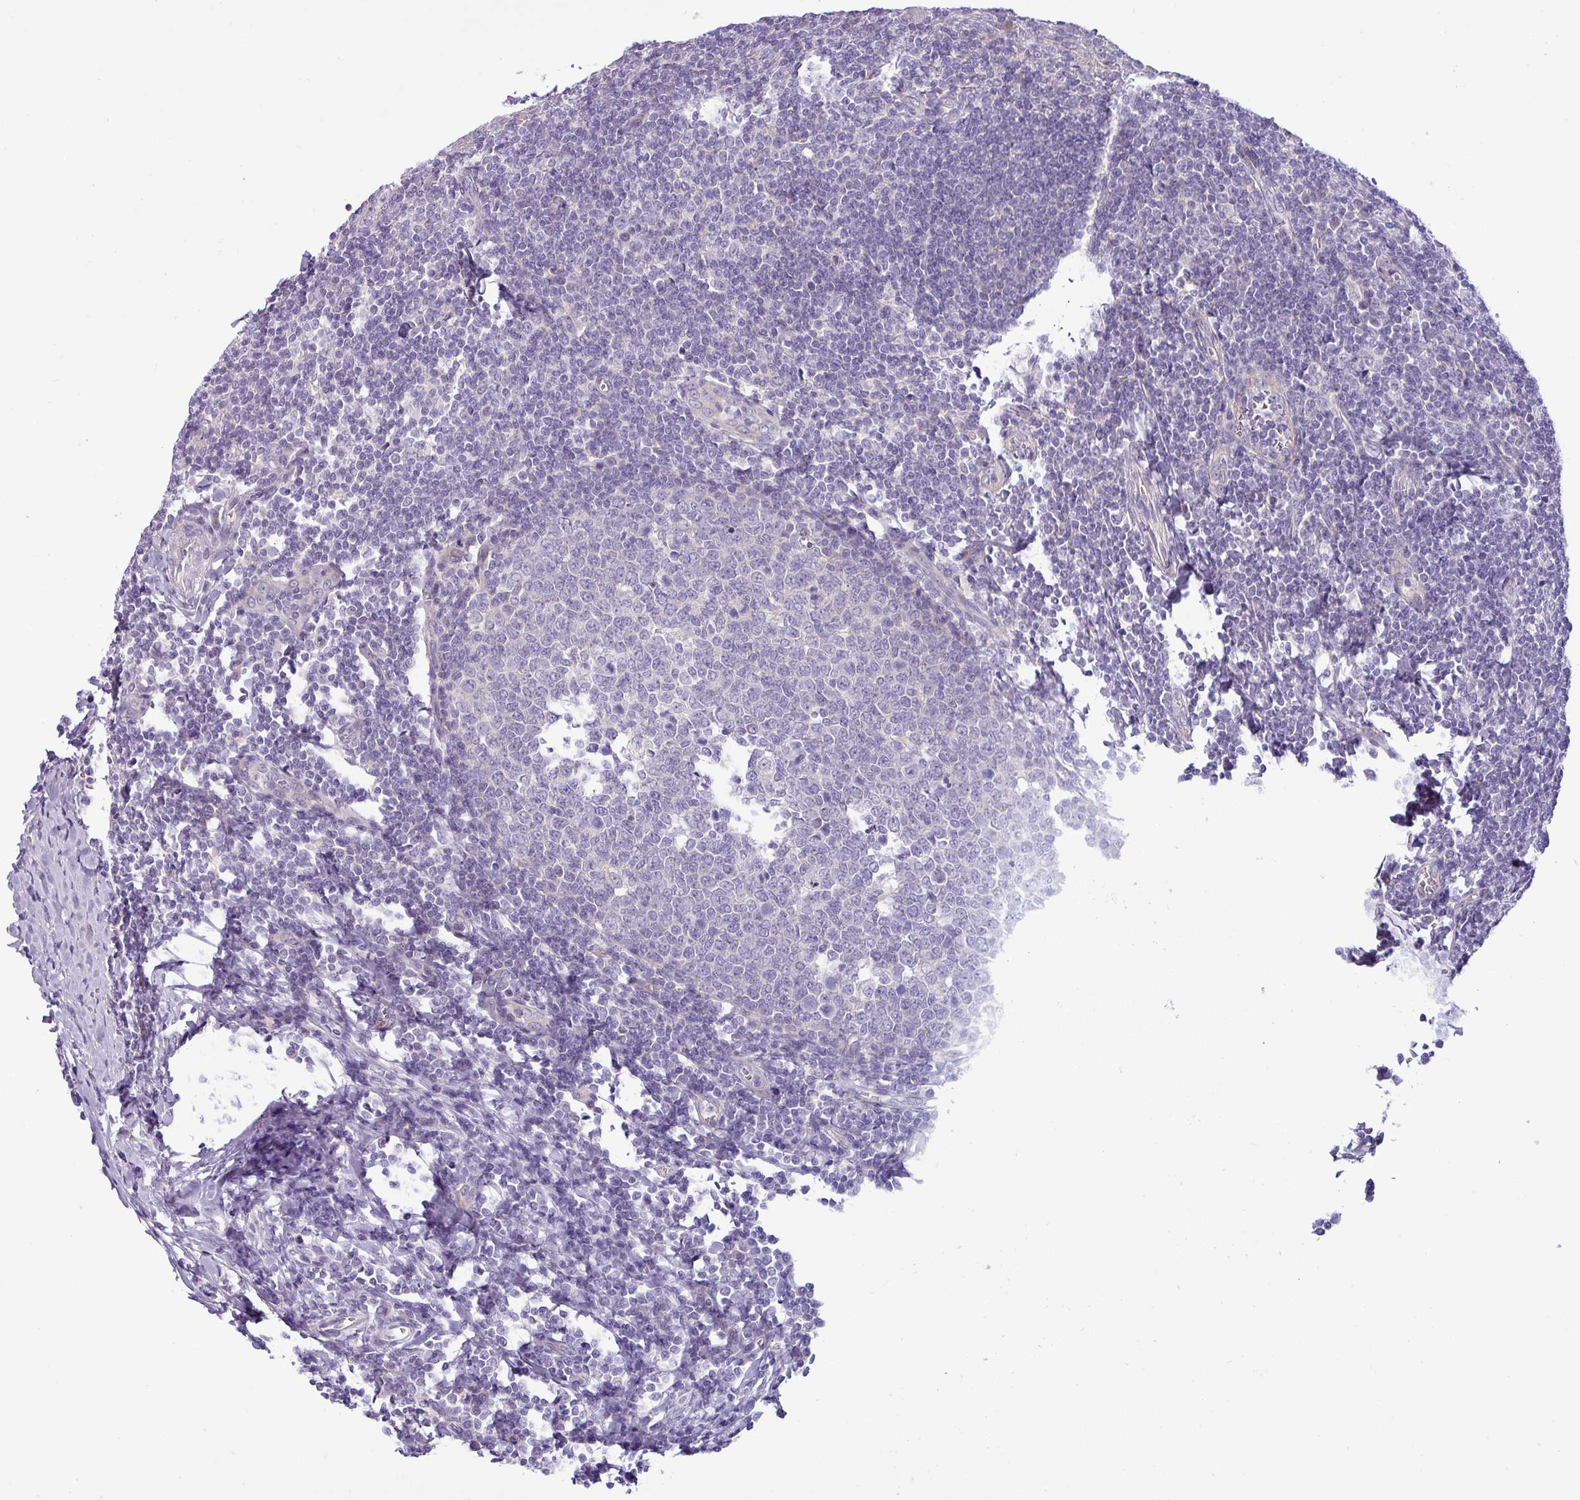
{"staining": {"intensity": "negative", "quantity": "none", "location": "none"}, "tissue": "tonsil", "cell_type": "Germinal center cells", "image_type": "normal", "snomed": [{"axis": "morphology", "description": "Normal tissue, NOS"}, {"axis": "topography", "description": "Tonsil"}], "caption": "Germinal center cells show no significant expression in benign tonsil. (DAB (3,3'-diaminobenzidine) IHC visualized using brightfield microscopy, high magnification).", "gene": "ACAP3", "patient": {"sex": "male", "age": 27}}